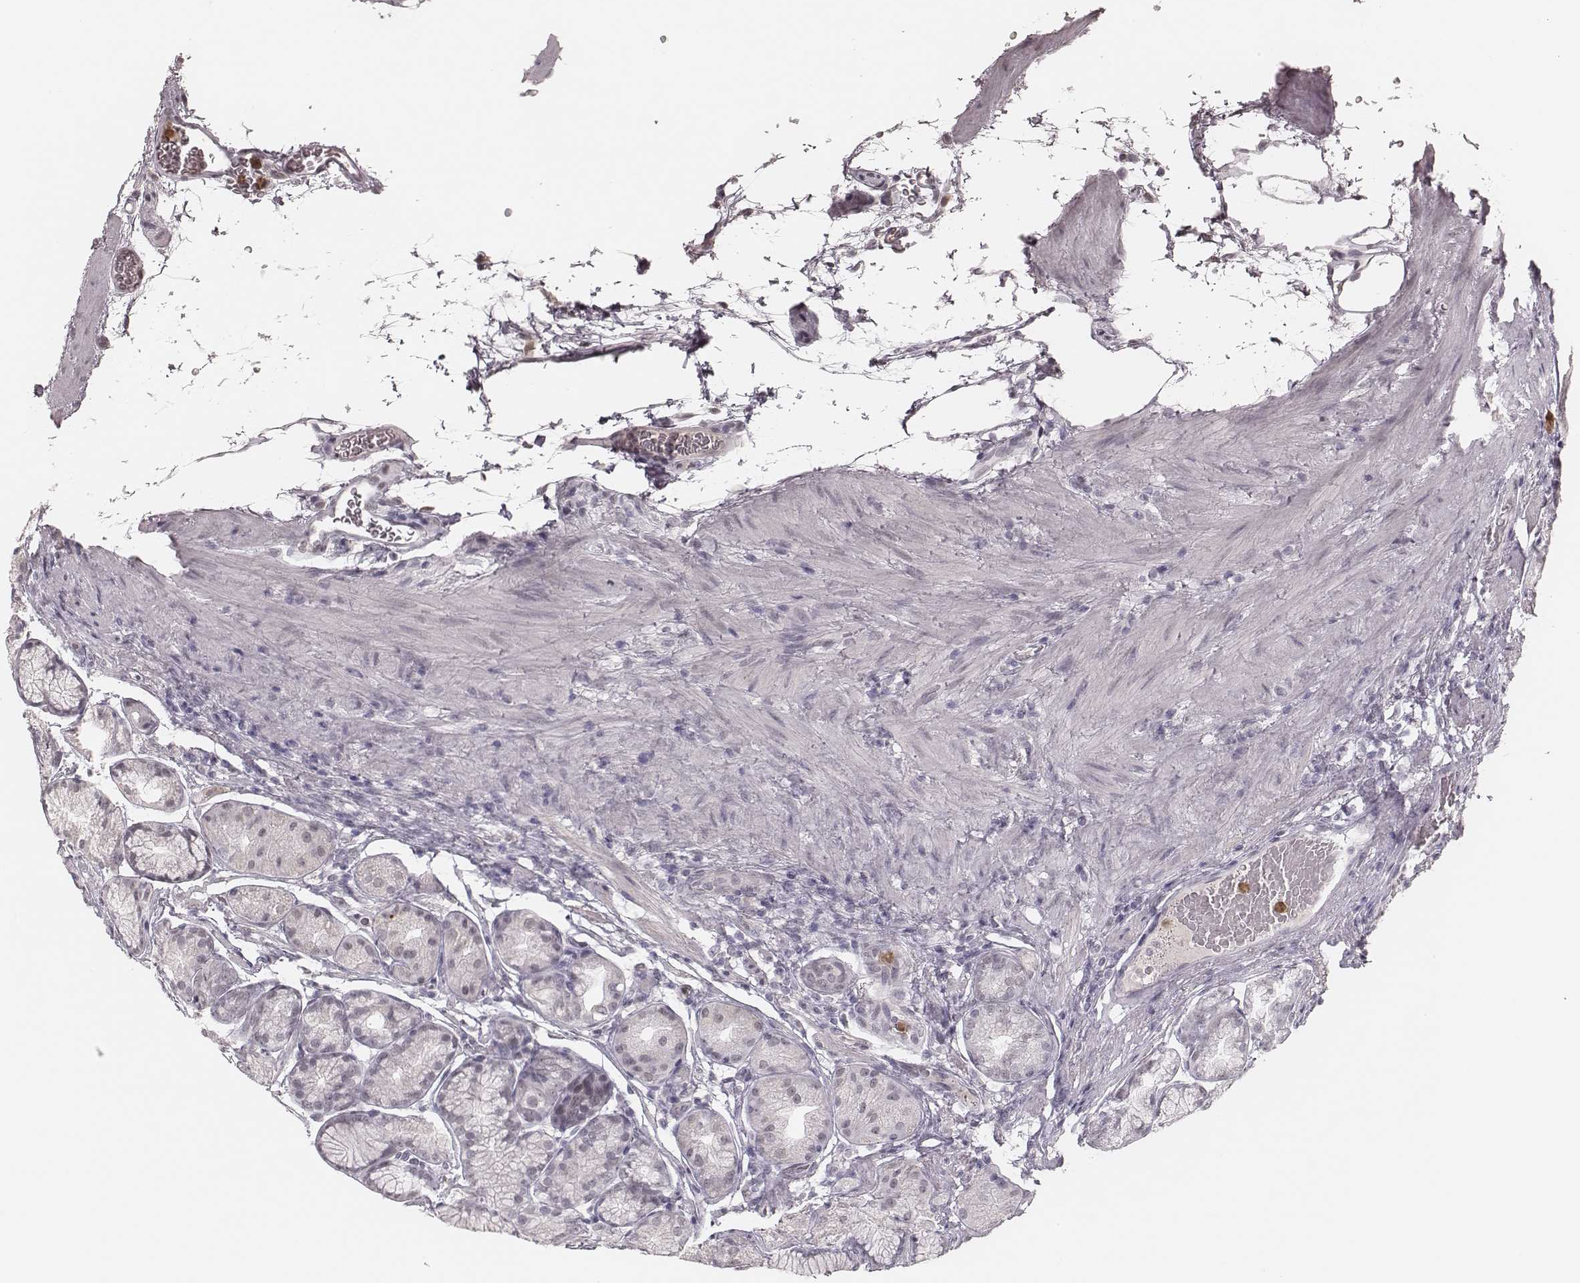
{"staining": {"intensity": "weak", "quantity": "<25%", "location": "nuclear"}, "tissue": "stomach", "cell_type": "Glandular cells", "image_type": "normal", "snomed": [{"axis": "morphology", "description": "Normal tissue, NOS"}, {"axis": "morphology", "description": "Adenocarcinoma, NOS"}, {"axis": "morphology", "description": "Adenocarcinoma, High grade"}, {"axis": "topography", "description": "Stomach, upper"}, {"axis": "topography", "description": "Stomach"}], "caption": "DAB immunohistochemical staining of benign stomach demonstrates no significant expression in glandular cells.", "gene": "KITLG", "patient": {"sex": "female", "age": 65}}